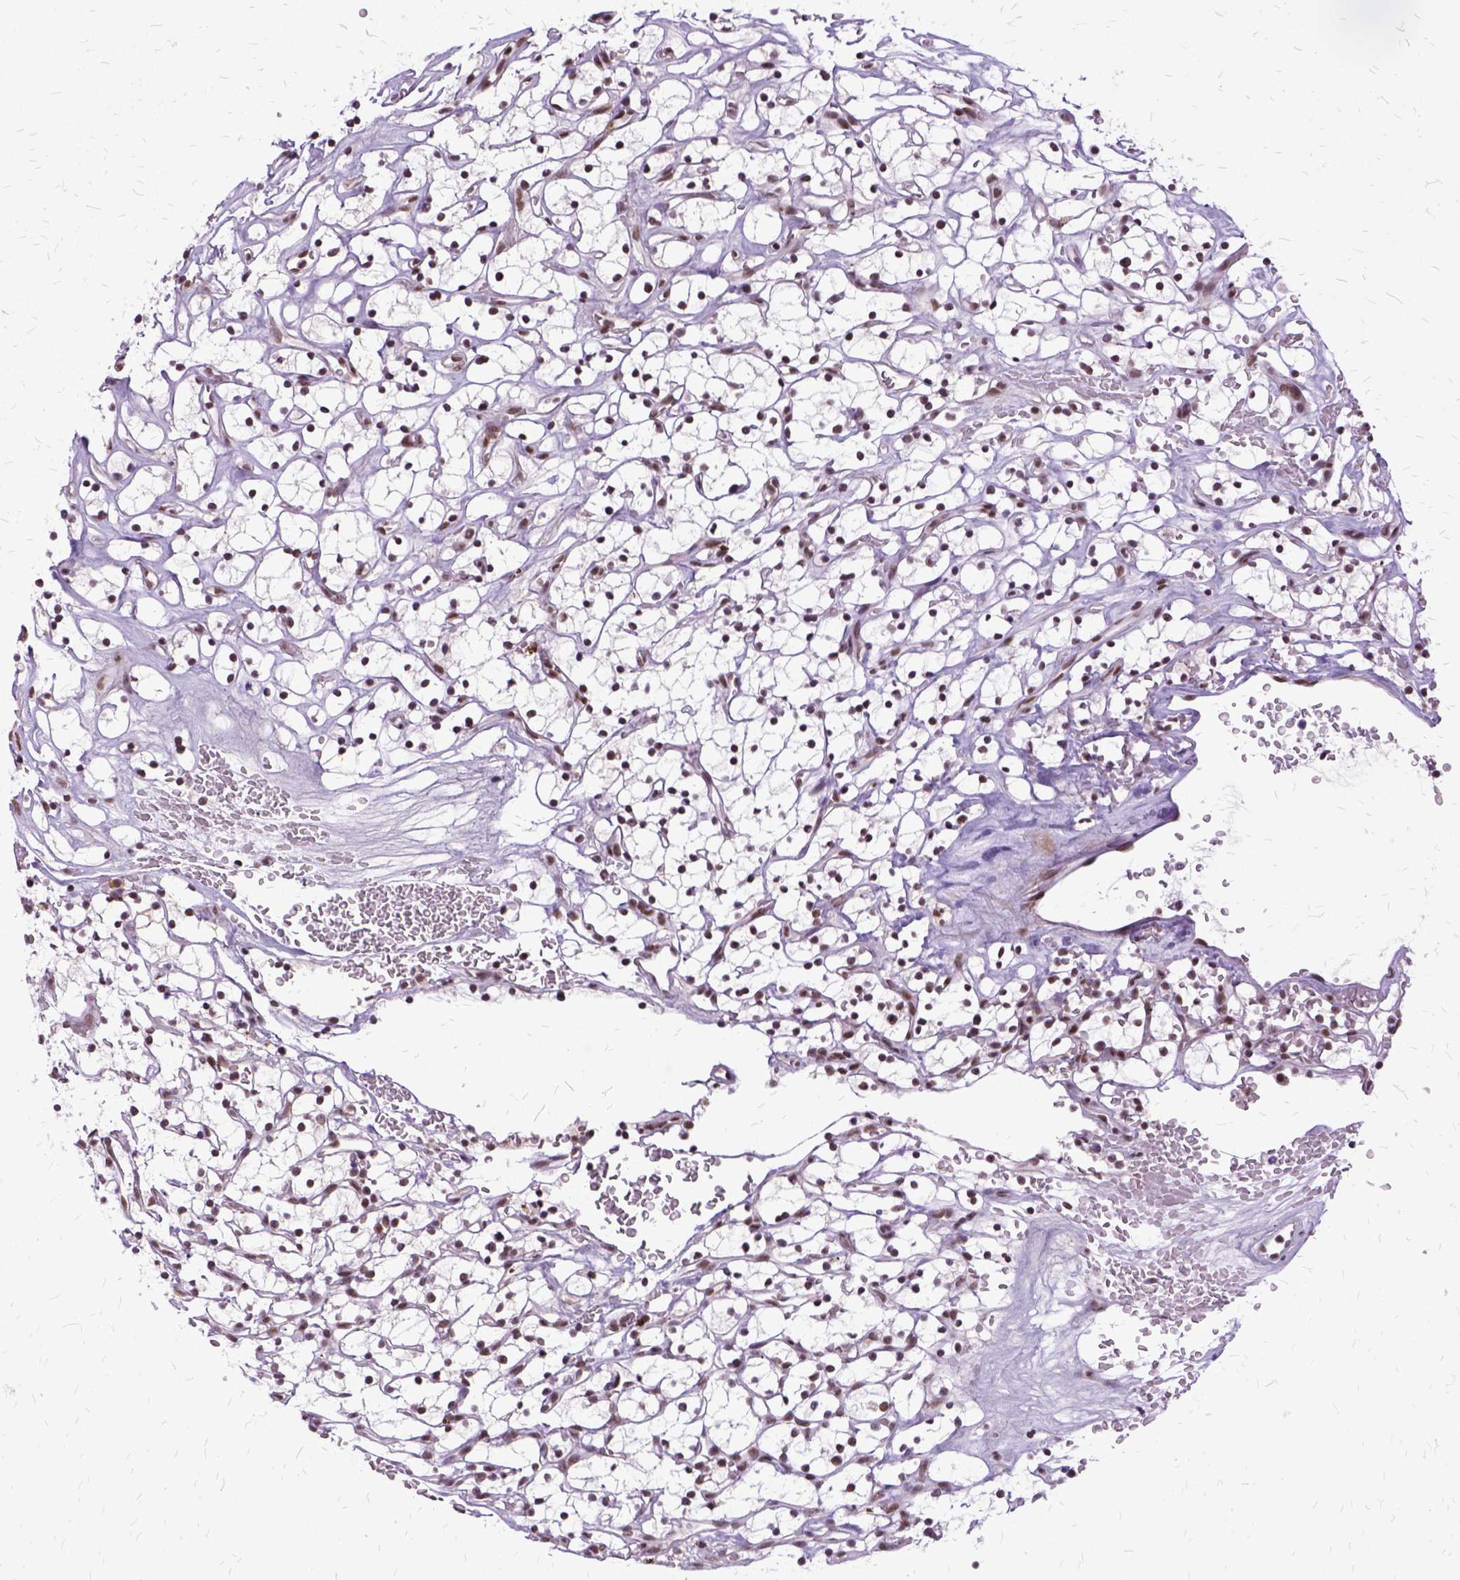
{"staining": {"intensity": "moderate", "quantity": ">75%", "location": "nuclear"}, "tissue": "renal cancer", "cell_type": "Tumor cells", "image_type": "cancer", "snomed": [{"axis": "morphology", "description": "Adenocarcinoma, NOS"}, {"axis": "topography", "description": "Kidney"}], "caption": "Tumor cells exhibit medium levels of moderate nuclear positivity in about >75% of cells in human renal cancer (adenocarcinoma). The staining was performed using DAB (3,3'-diaminobenzidine), with brown indicating positive protein expression. Nuclei are stained blue with hematoxylin.", "gene": "SETD1A", "patient": {"sex": "female", "age": 64}}